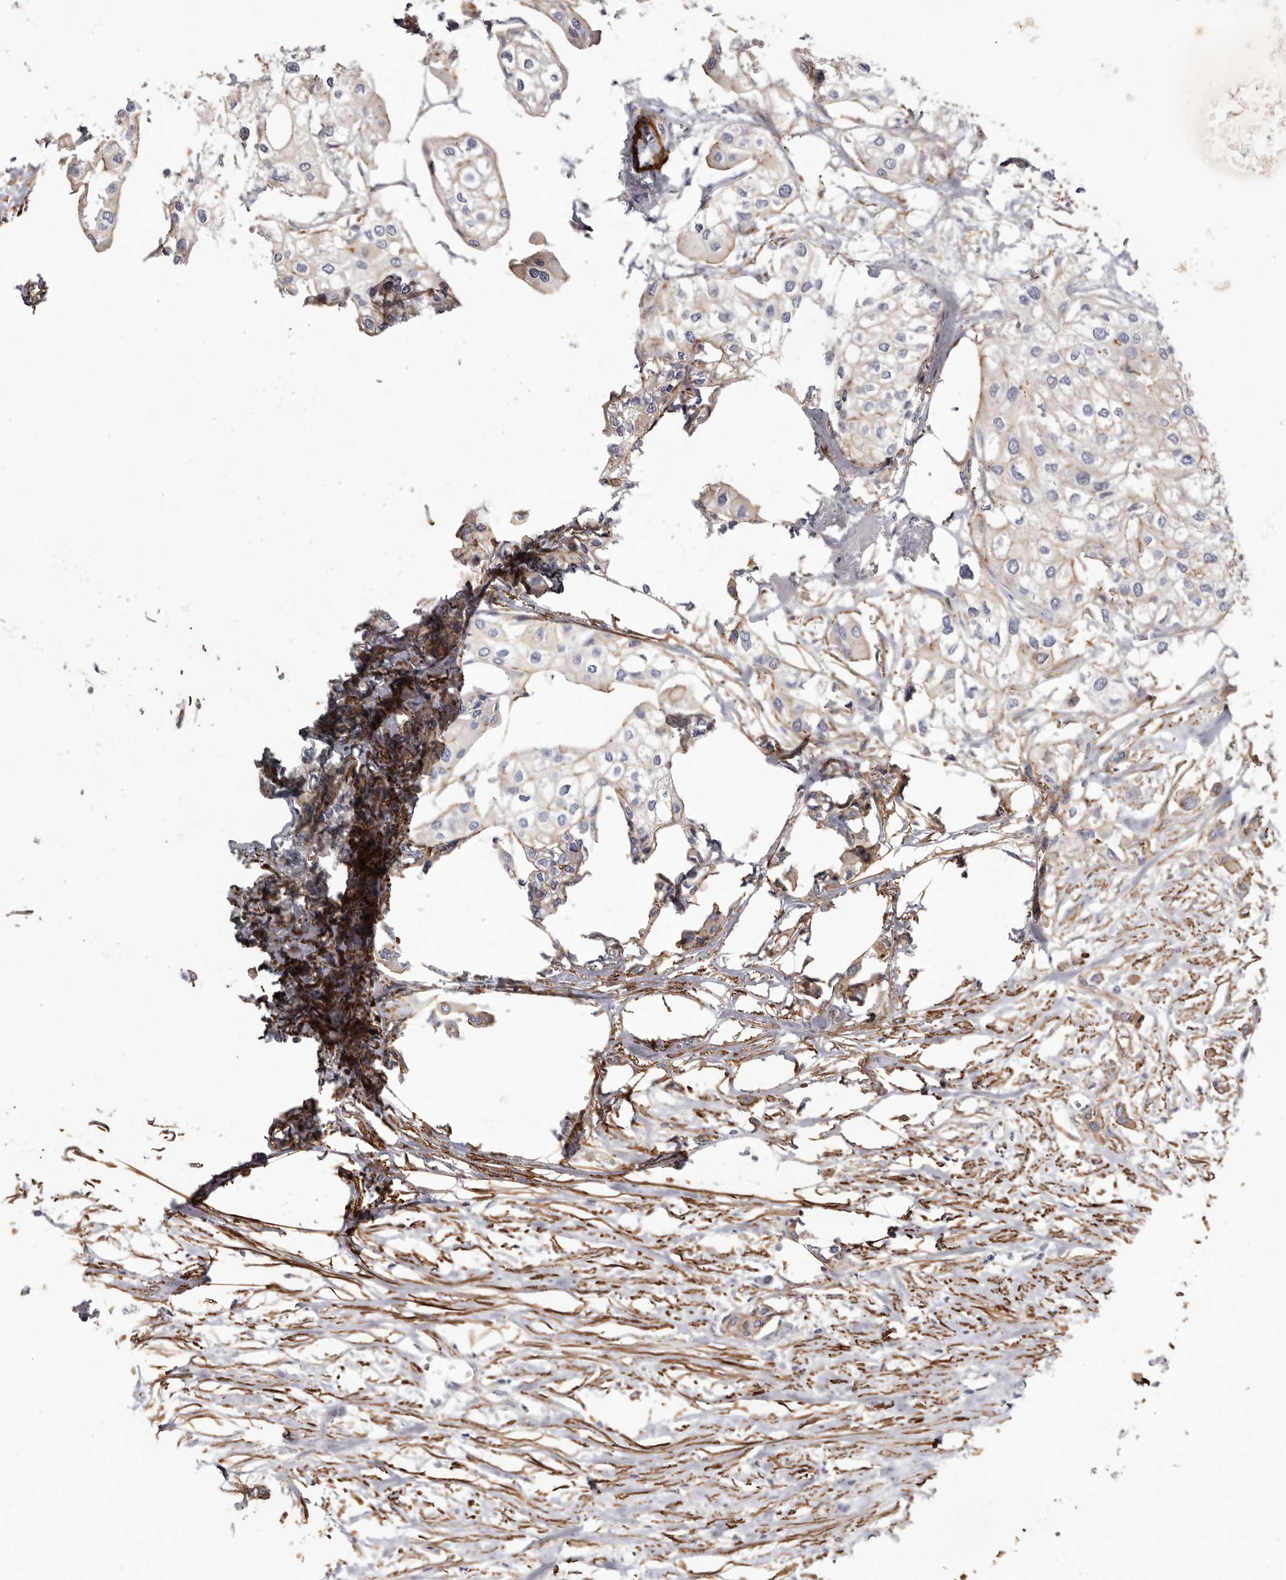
{"staining": {"intensity": "negative", "quantity": "none", "location": "none"}, "tissue": "urothelial cancer", "cell_type": "Tumor cells", "image_type": "cancer", "snomed": [{"axis": "morphology", "description": "Urothelial carcinoma, High grade"}, {"axis": "topography", "description": "Urinary bladder"}], "caption": "A high-resolution photomicrograph shows IHC staining of high-grade urothelial carcinoma, which displays no significant staining in tumor cells.", "gene": "CGN", "patient": {"sex": "male", "age": 64}}